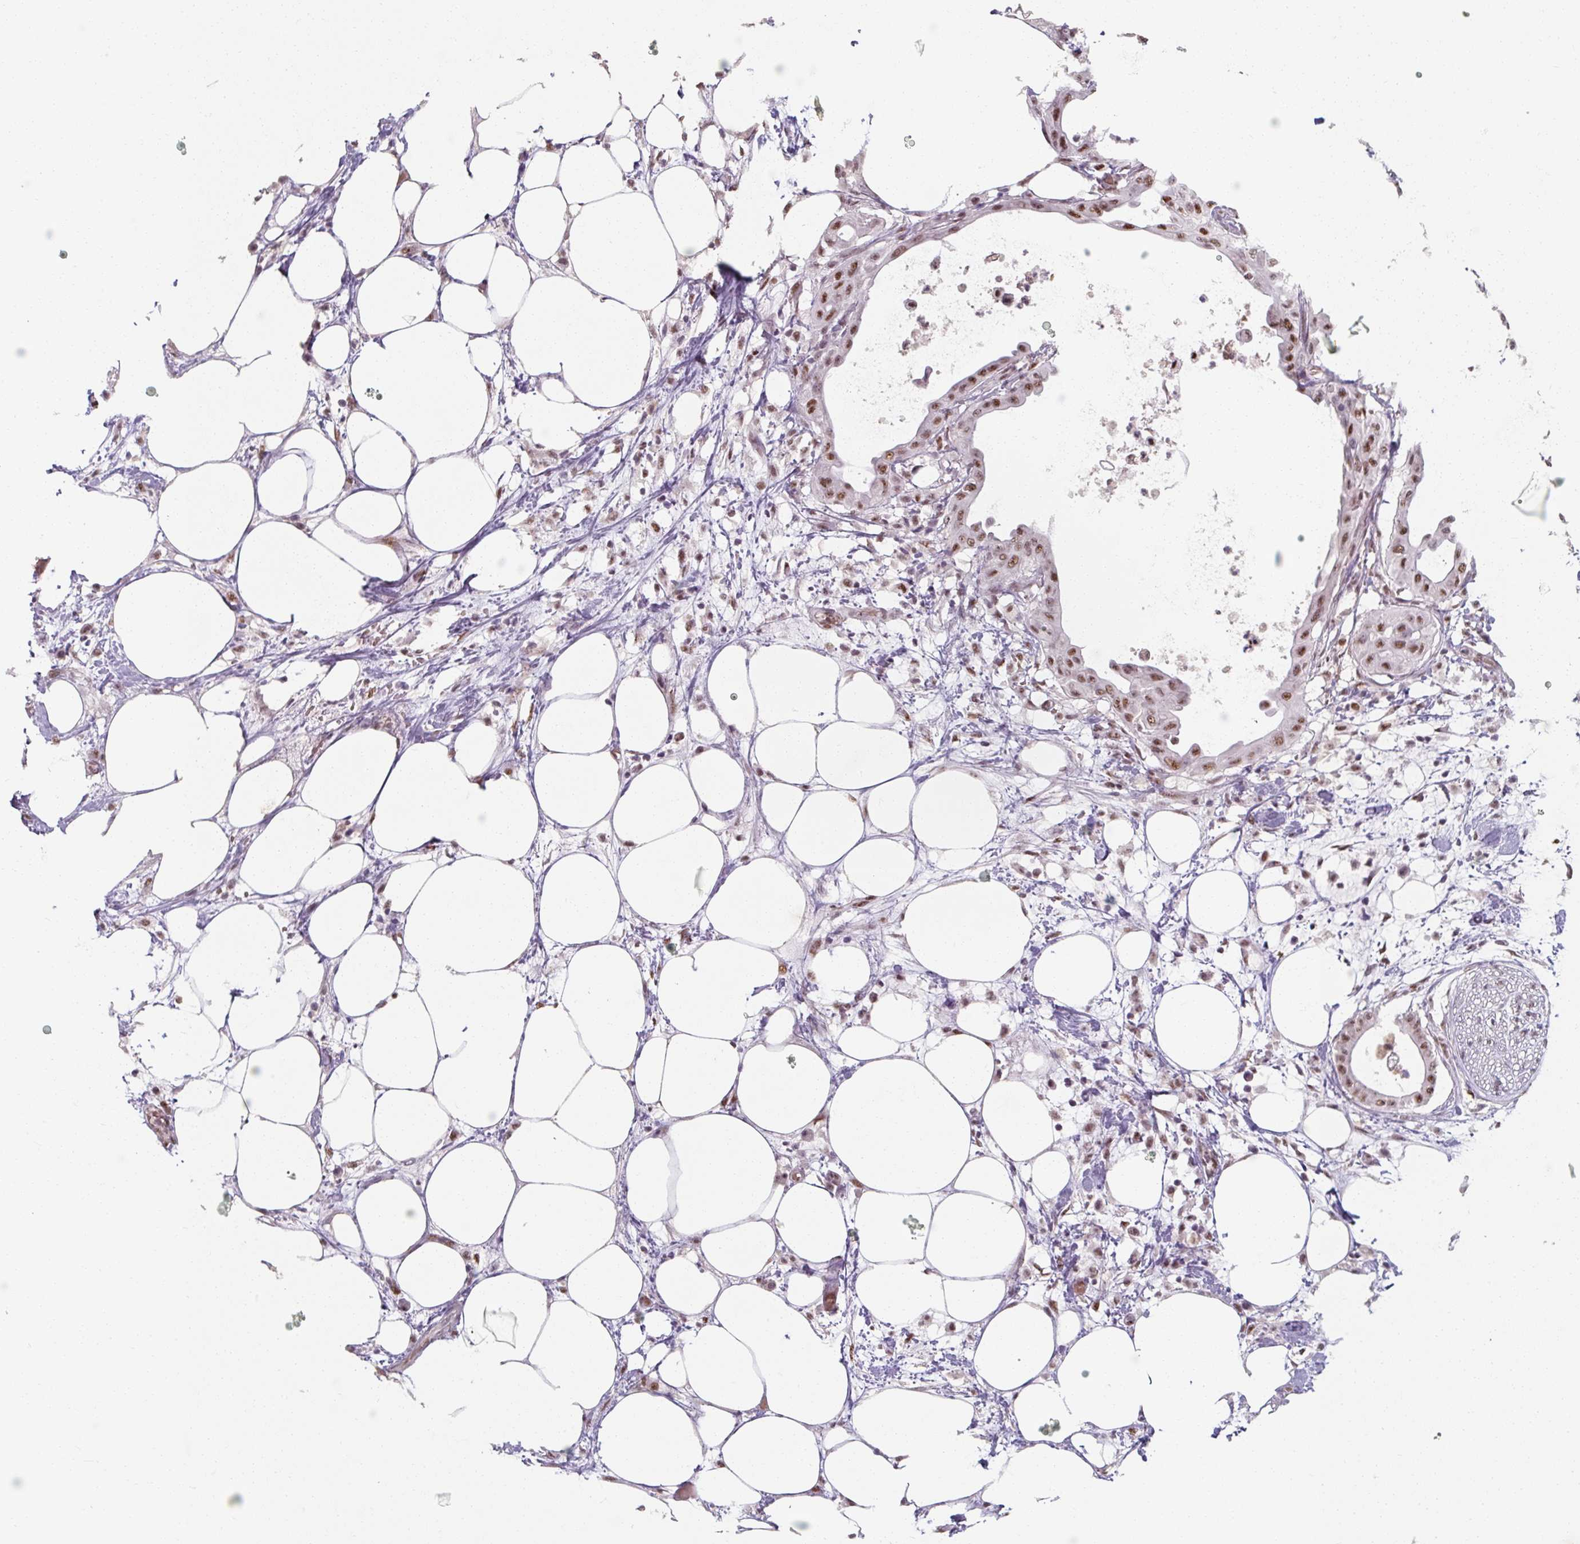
{"staining": {"intensity": "moderate", "quantity": ">75%", "location": "nuclear"}, "tissue": "pancreatic cancer", "cell_type": "Tumor cells", "image_type": "cancer", "snomed": [{"axis": "morphology", "description": "Adenocarcinoma, NOS"}, {"axis": "topography", "description": "Pancreas"}], "caption": "Immunohistochemical staining of pancreatic adenocarcinoma shows medium levels of moderate nuclear protein positivity in approximately >75% of tumor cells. (DAB (3,3'-diaminobenzidine) IHC with brightfield microscopy, high magnification).", "gene": "ZFTRAF1", "patient": {"sex": "male", "age": 68}}